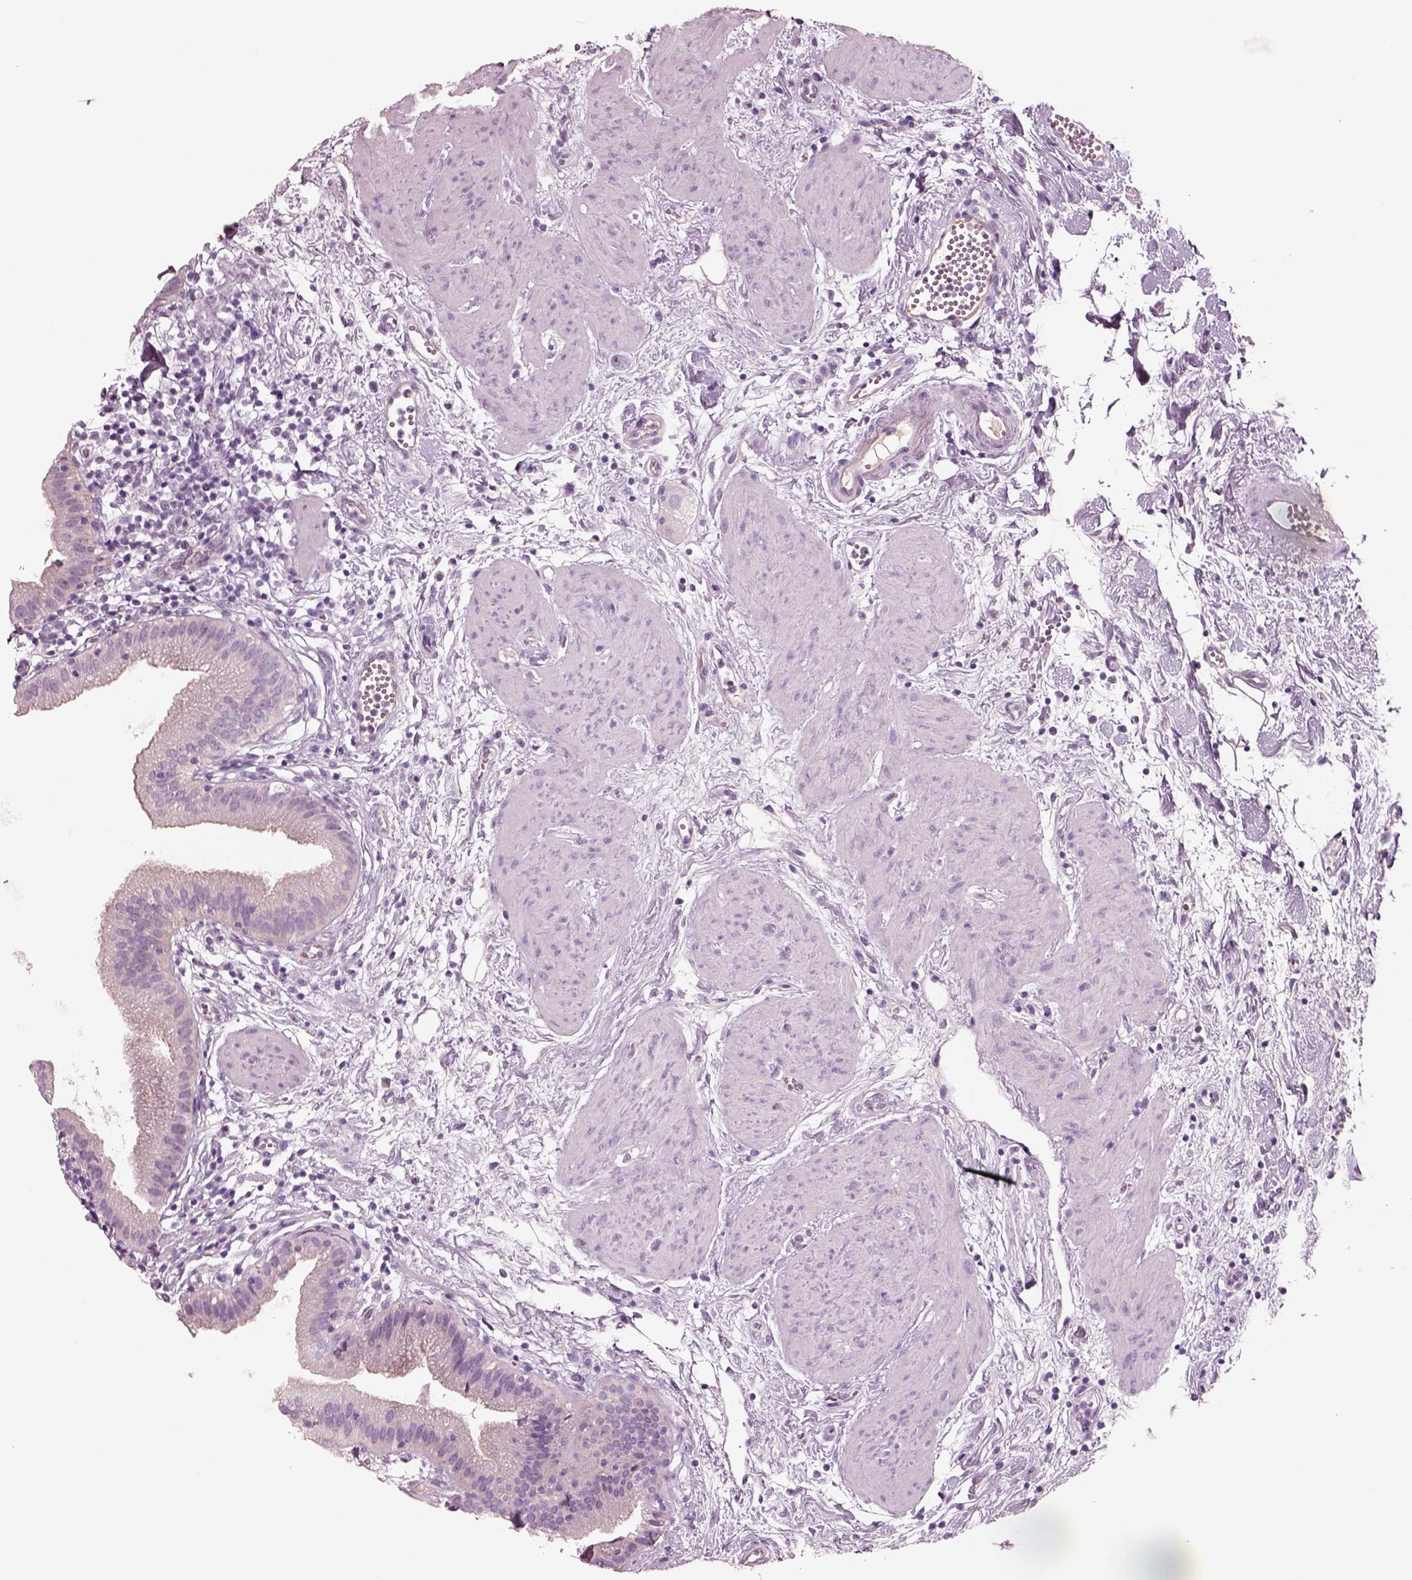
{"staining": {"intensity": "negative", "quantity": "none", "location": "none"}, "tissue": "gallbladder", "cell_type": "Glandular cells", "image_type": "normal", "snomed": [{"axis": "morphology", "description": "Normal tissue, NOS"}, {"axis": "topography", "description": "Gallbladder"}], "caption": "A high-resolution photomicrograph shows immunohistochemistry staining of benign gallbladder, which reveals no significant expression in glandular cells.", "gene": "IGLL1", "patient": {"sex": "female", "age": 65}}